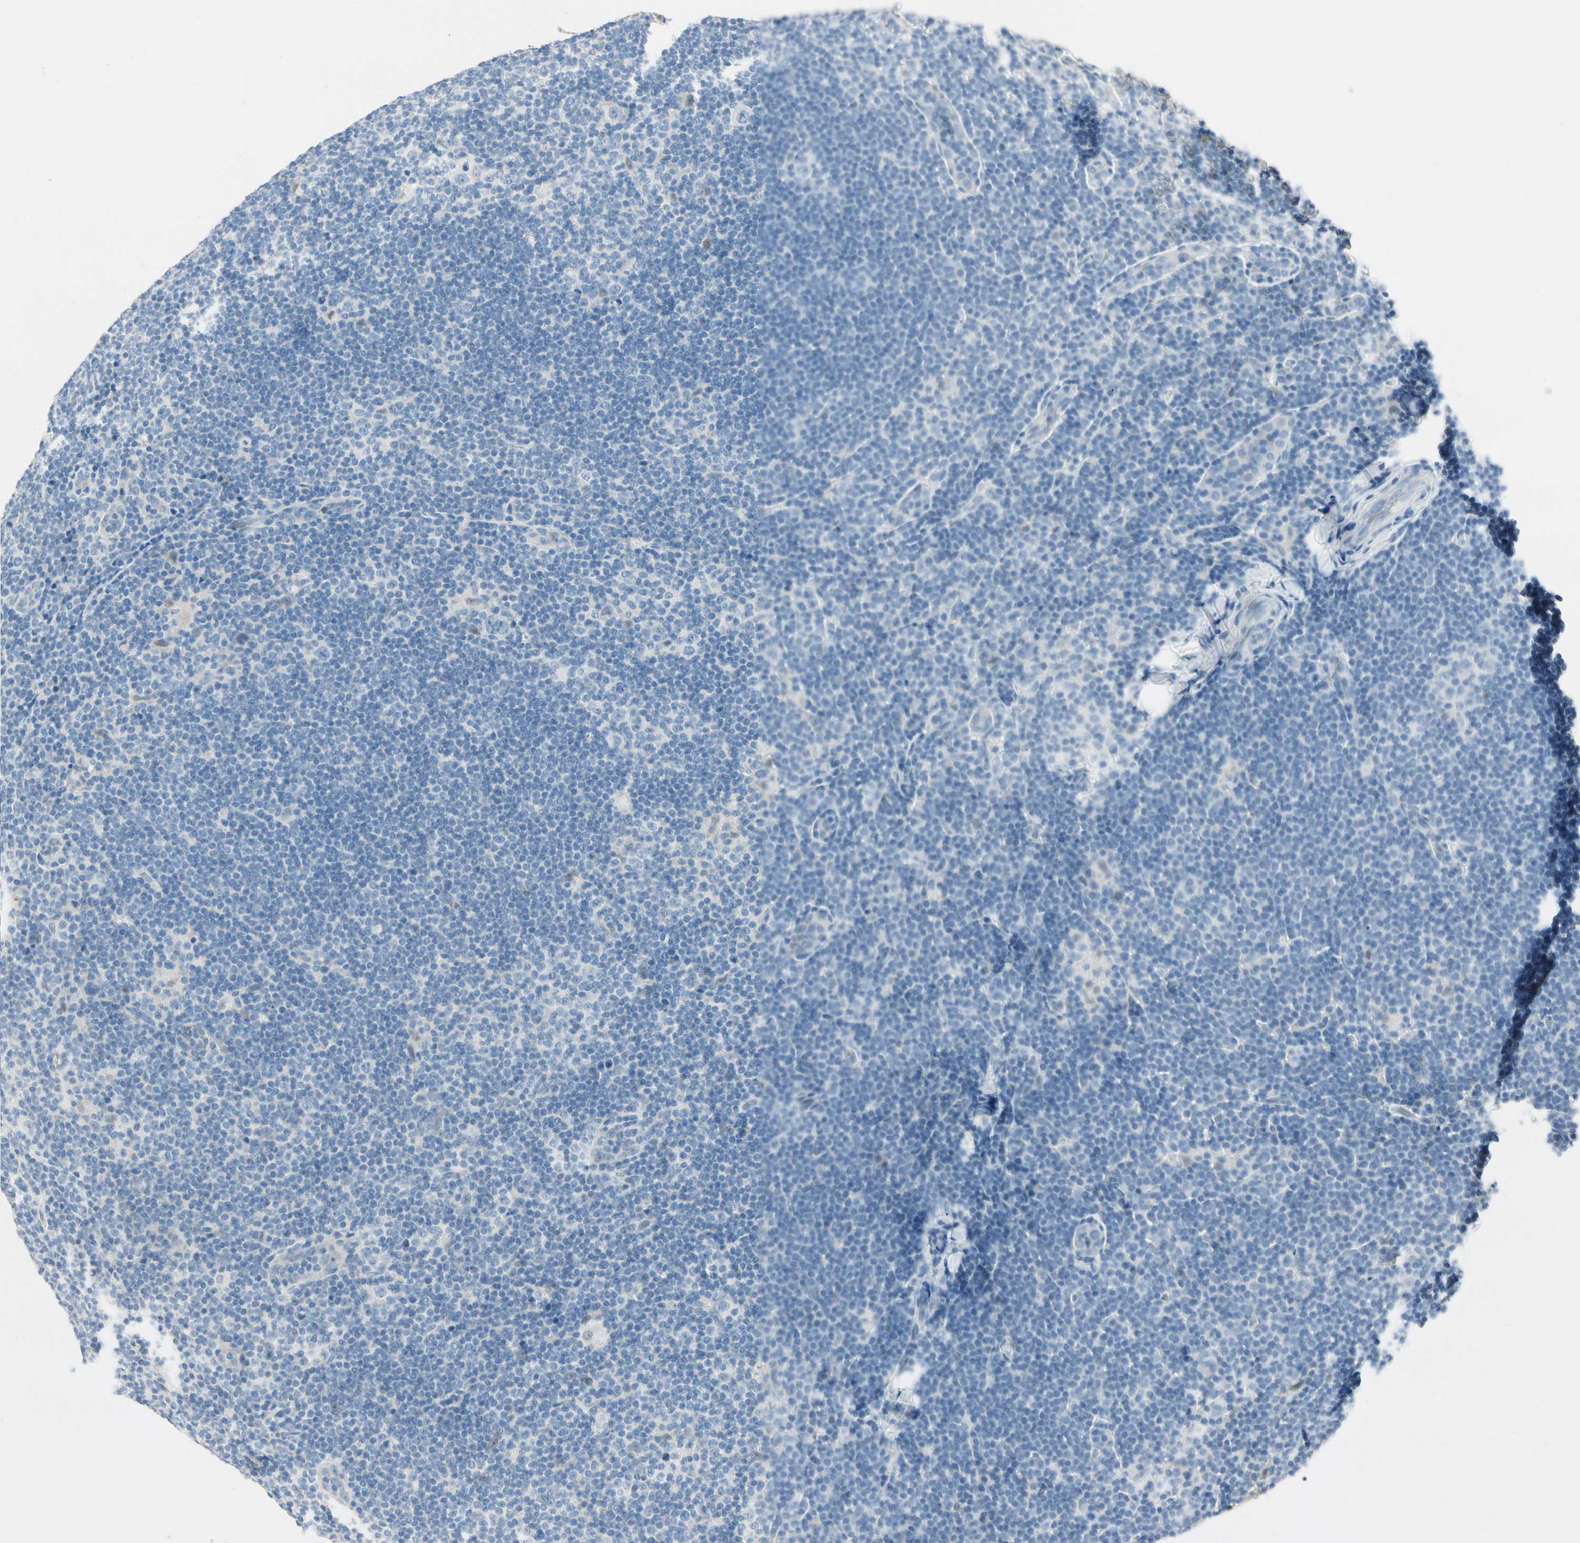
{"staining": {"intensity": "negative", "quantity": "none", "location": "none"}, "tissue": "lymphoma", "cell_type": "Tumor cells", "image_type": "cancer", "snomed": [{"axis": "morphology", "description": "Hodgkin's disease, NOS"}, {"axis": "topography", "description": "Lymph node"}], "caption": "The immunohistochemistry (IHC) photomicrograph has no significant positivity in tumor cells of Hodgkin's disease tissue. Brightfield microscopy of IHC stained with DAB (3,3'-diaminobenzidine) (brown) and hematoxylin (blue), captured at high magnification.", "gene": "CA1", "patient": {"sex": "female", "age": 57}}